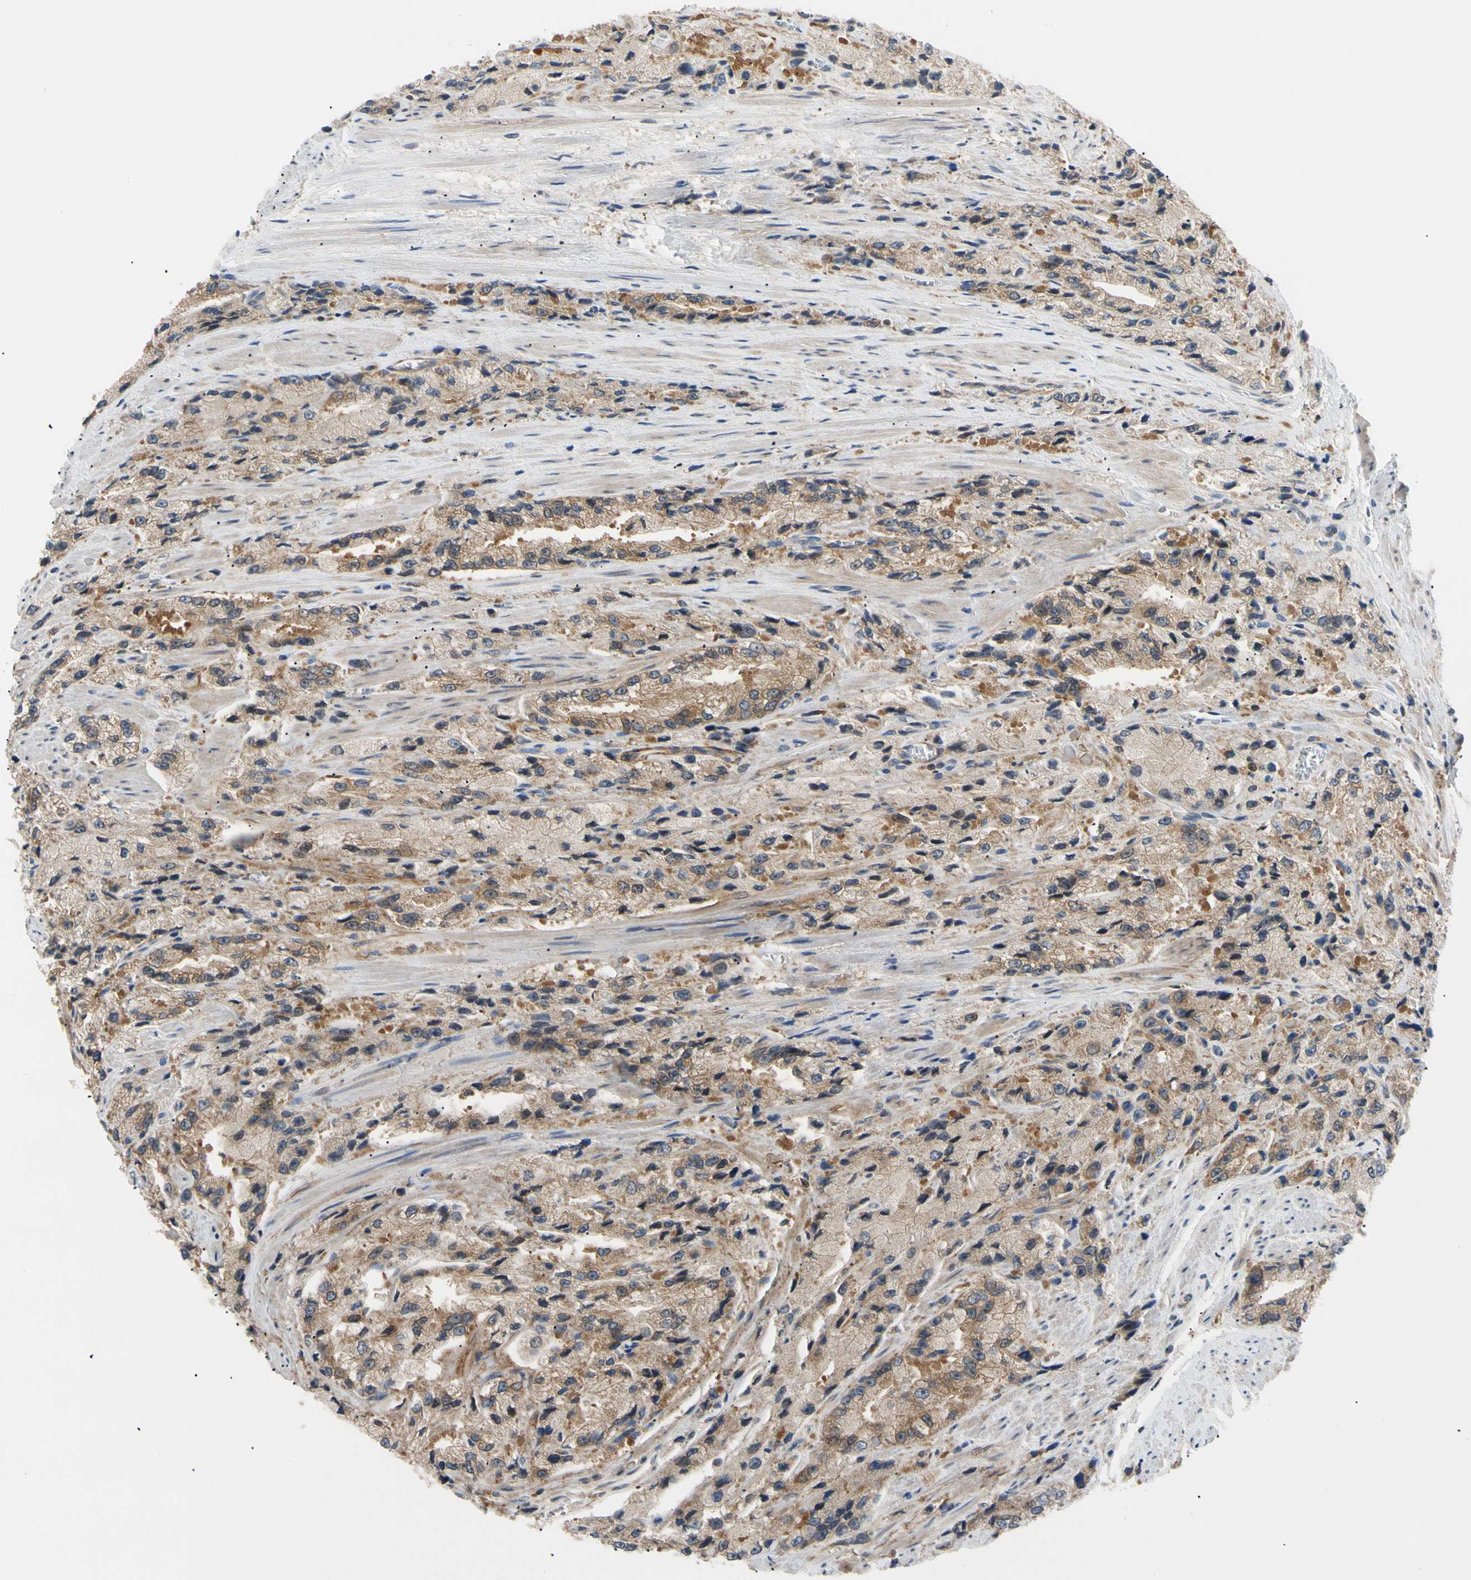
{"staining": {"intensity": "moderate", "quantity": ">75%", "location": "cytoplasmic/membranous"}, "tissue": "prostate cancer", "cell_type": "Tumor cells", "image_type": "cancer", "snomed": [{"axis": "morphology", "description": "Adenocarcinoma, High grade"}, {"axis": "topography", "description": "Prostate"}], "caption": "IHC photomicrograph of neoplastic tissue: high-grade adenocarcinoma (prostate) stained using IHC reveals medium levels of moderate protein expression localized specifically in the cytoplasmic/membranous of tumor cells, appearing as a cytoplasmic/membranous brown color.", "gene": "SEC23B", "patient": {"sex": "male", "age": 58}}